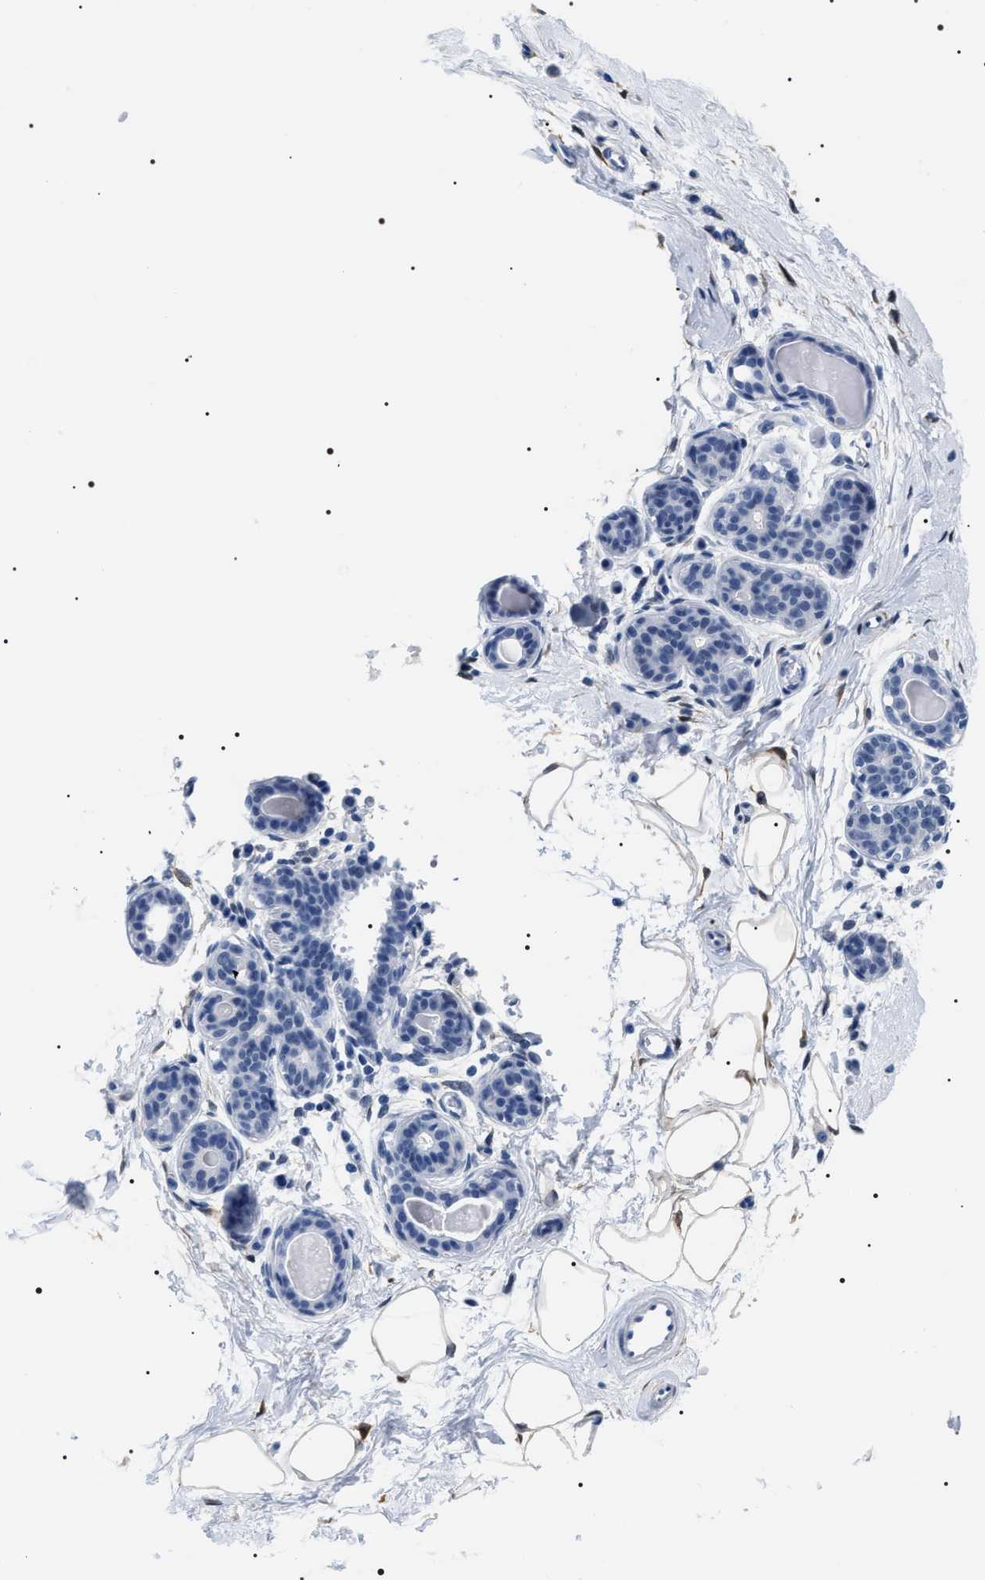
{"staining": {"intensity": "negative", "quantity": "none", "location": "none"}, "tissue": "breast", "cell_type": "Adipocytes", "image_type": "normal", "snomed": [{"axis": "morphology", "description": "Normal tissue, NOS"}, {"axis": "topography", "description": "Breast"}], "caption": "A histopathology image of breast stained for a protein reveals no brown staining in adipocytes.", "gene": "ADH4", "patient": {"sex": "female", "age": 45}}